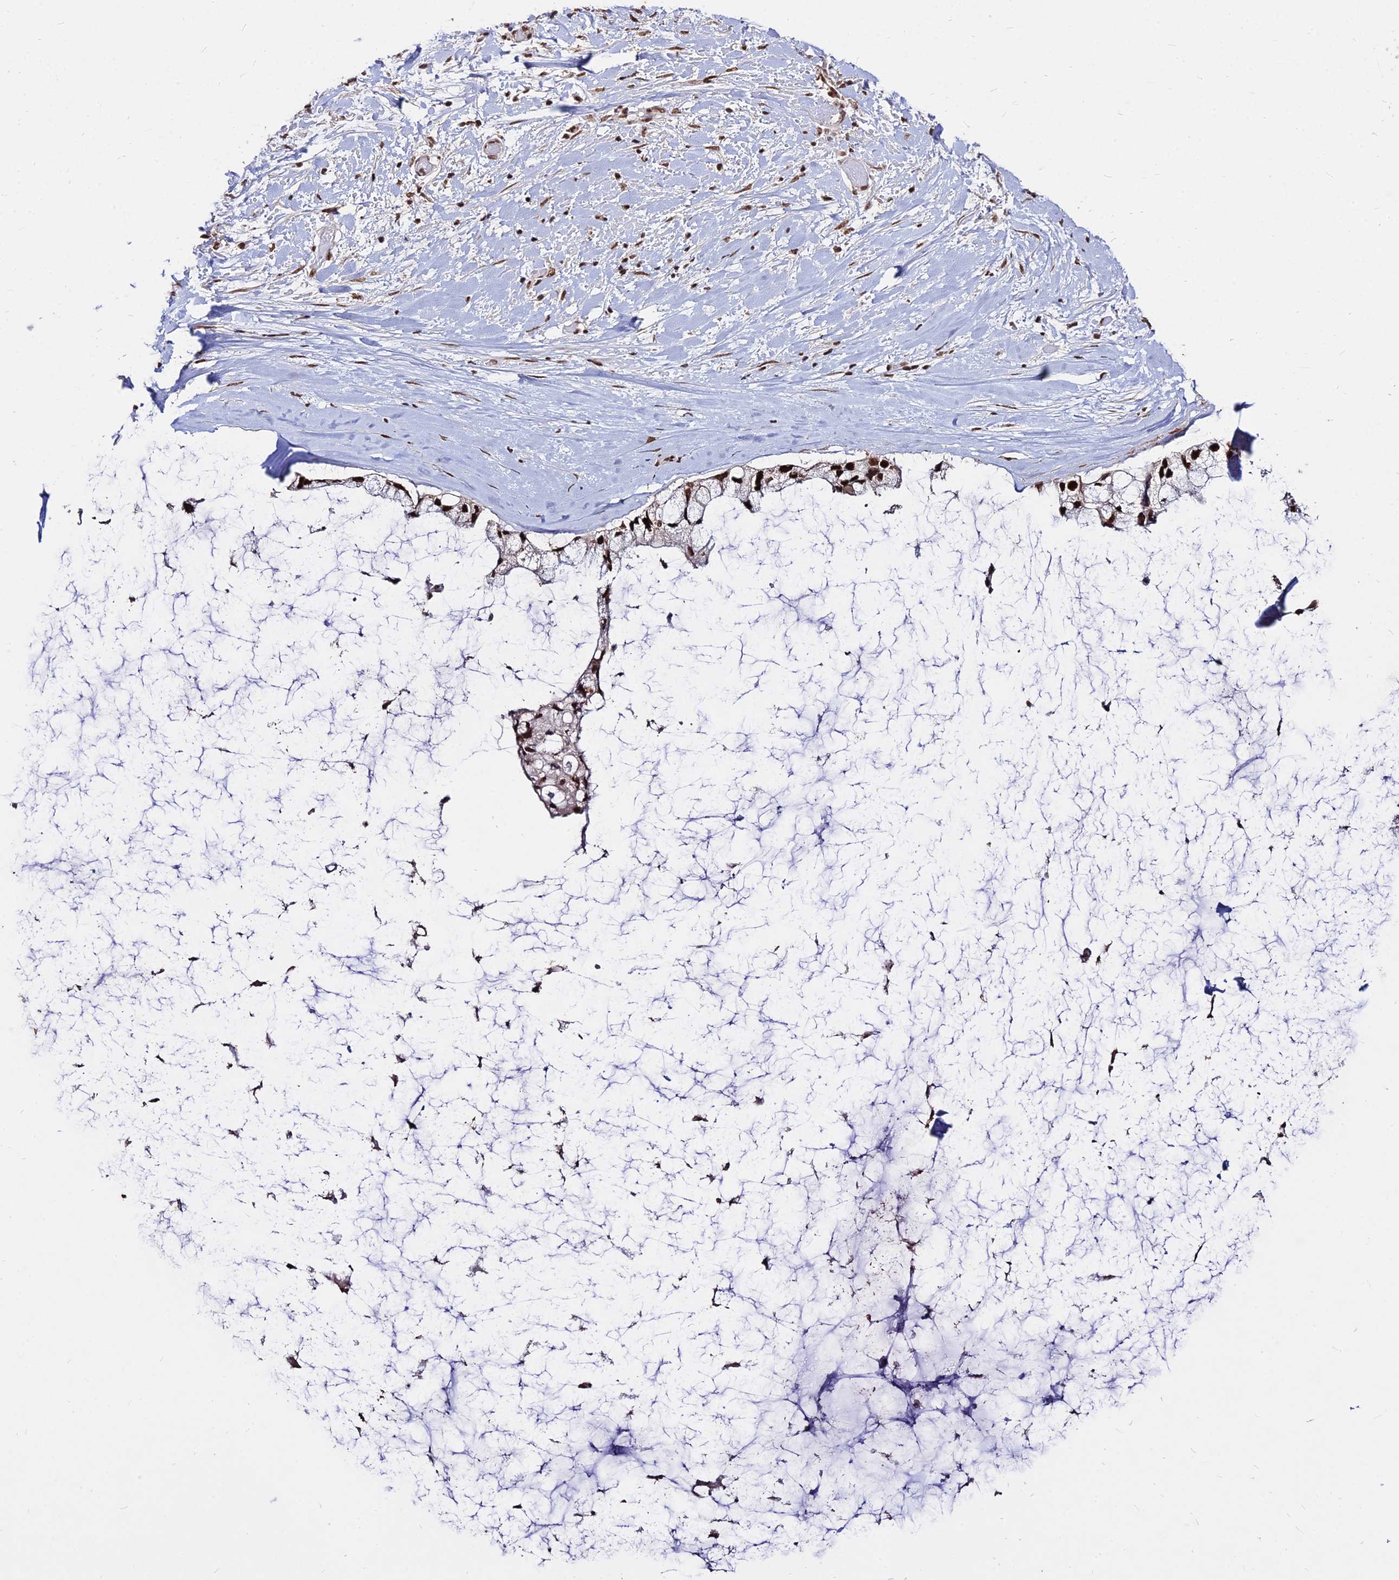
{"staining": {"intensity": "strong", "quantity": ">75%", "location": "nuclear"}, "tissue": "ovarian cancer", "cell_type": "Tumor cells", "image_type": "cancer", "snomed": [{"axis": "morphology", "description": "Cystadenocarcinoma, mucinous, NOS"}, {"axis": "topography", "description": "Ovary"}], "caption": "Human ovarian cancer (mucinous cystadenocarcinoma) stained with a protein marker reveals strong staining in tumor cells.", "gene": "ZBED4", "patient": {"sex": "female", "age": 39}}